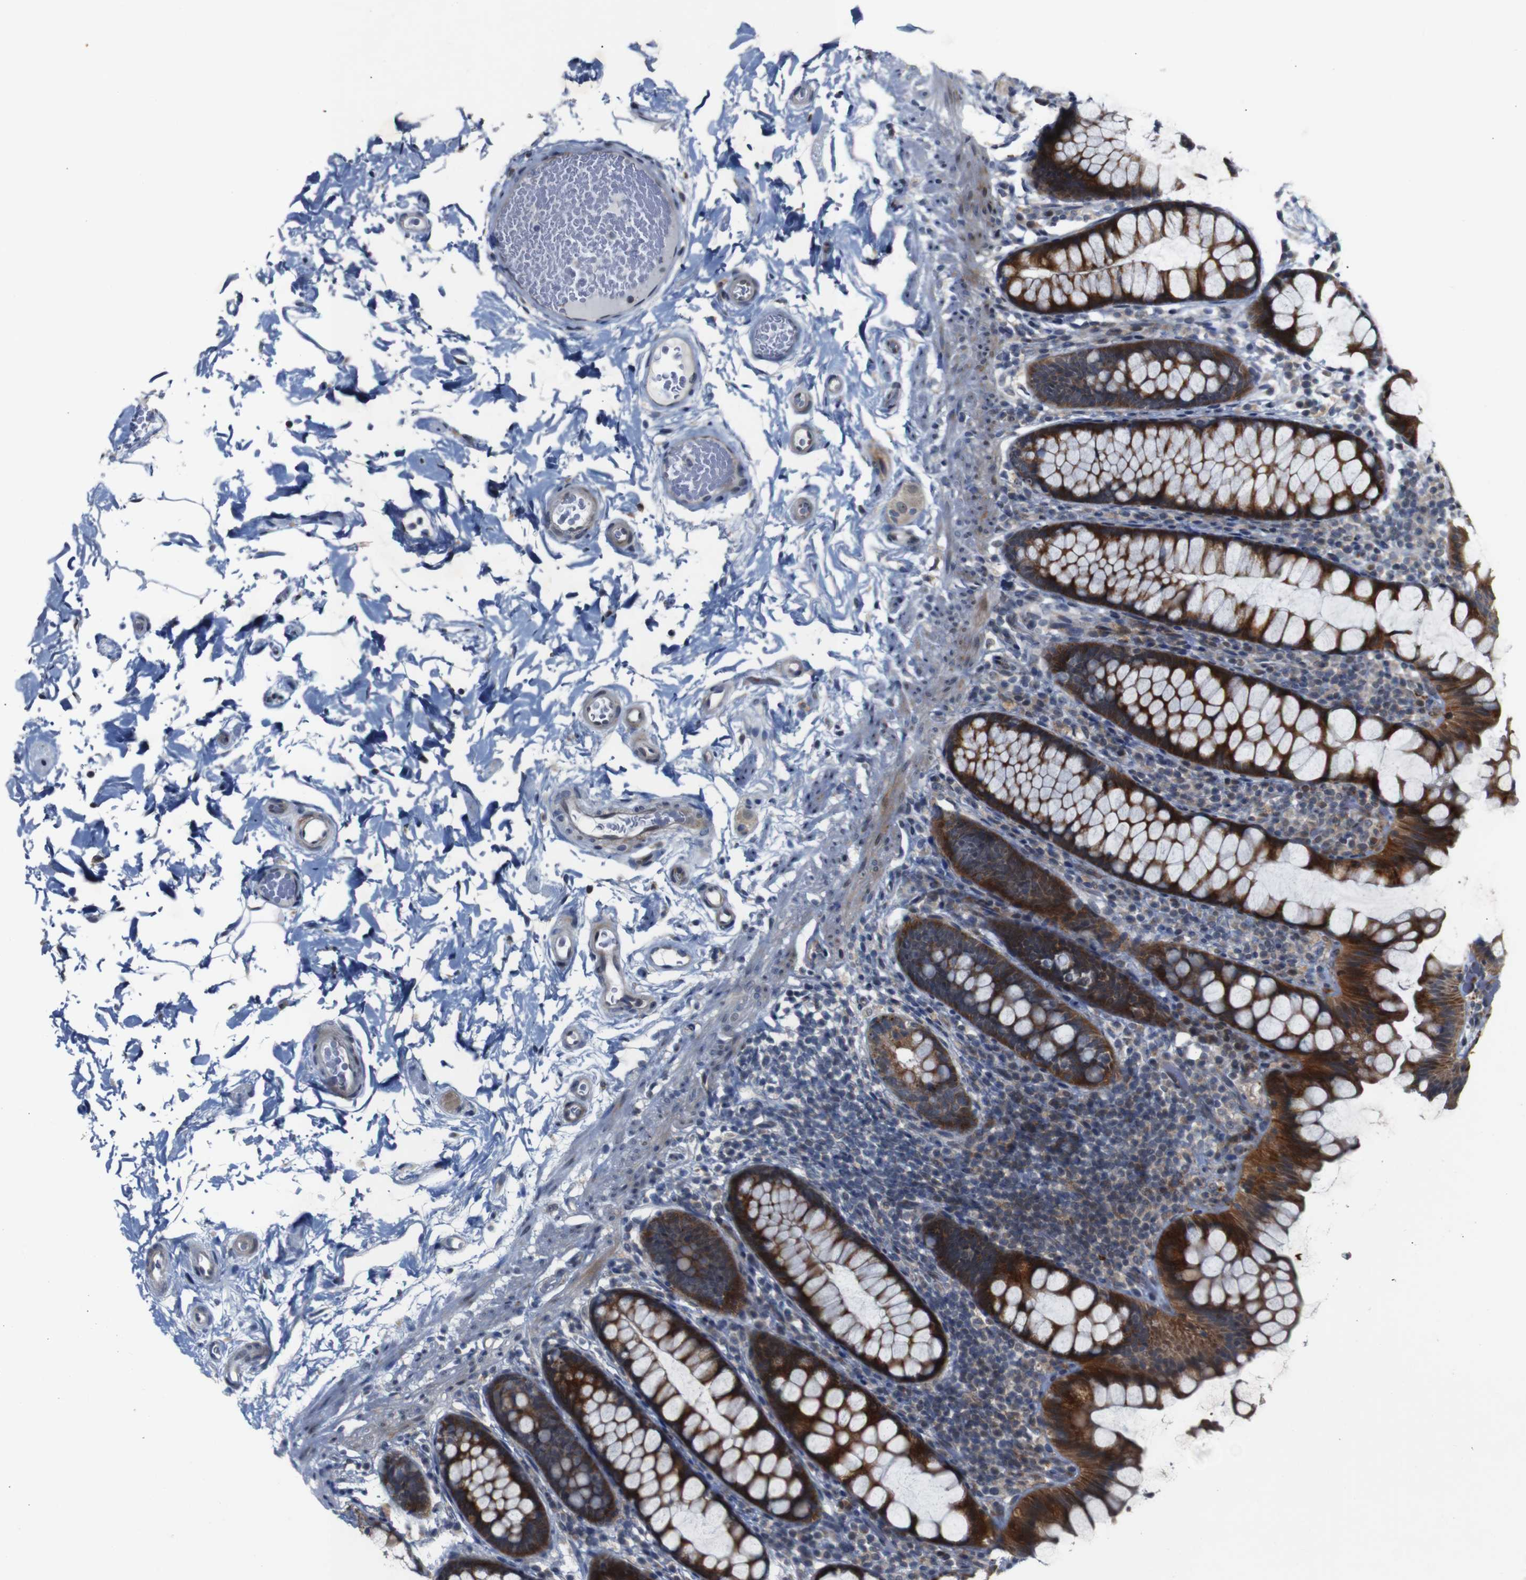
{"staining": {"intensity": "negative", "quantity": "none", "location": "none"}, "tissue": "colon", "cell_type": "Endothelial cells", "image_type": "normal", "snomed": [{"axis": "morphology", "description": "Normal tissue, NOS"}, {"axis": "topography", "description": "Colon"}], "caption": "Immunohistochemistry (IHC) histopathology image of unremarkable human colon stained for a protein (brown), which exhibits no expression in endothelial cells.", "gene": "ATP7B", "patient": {"sex": "female", "age": 80}}